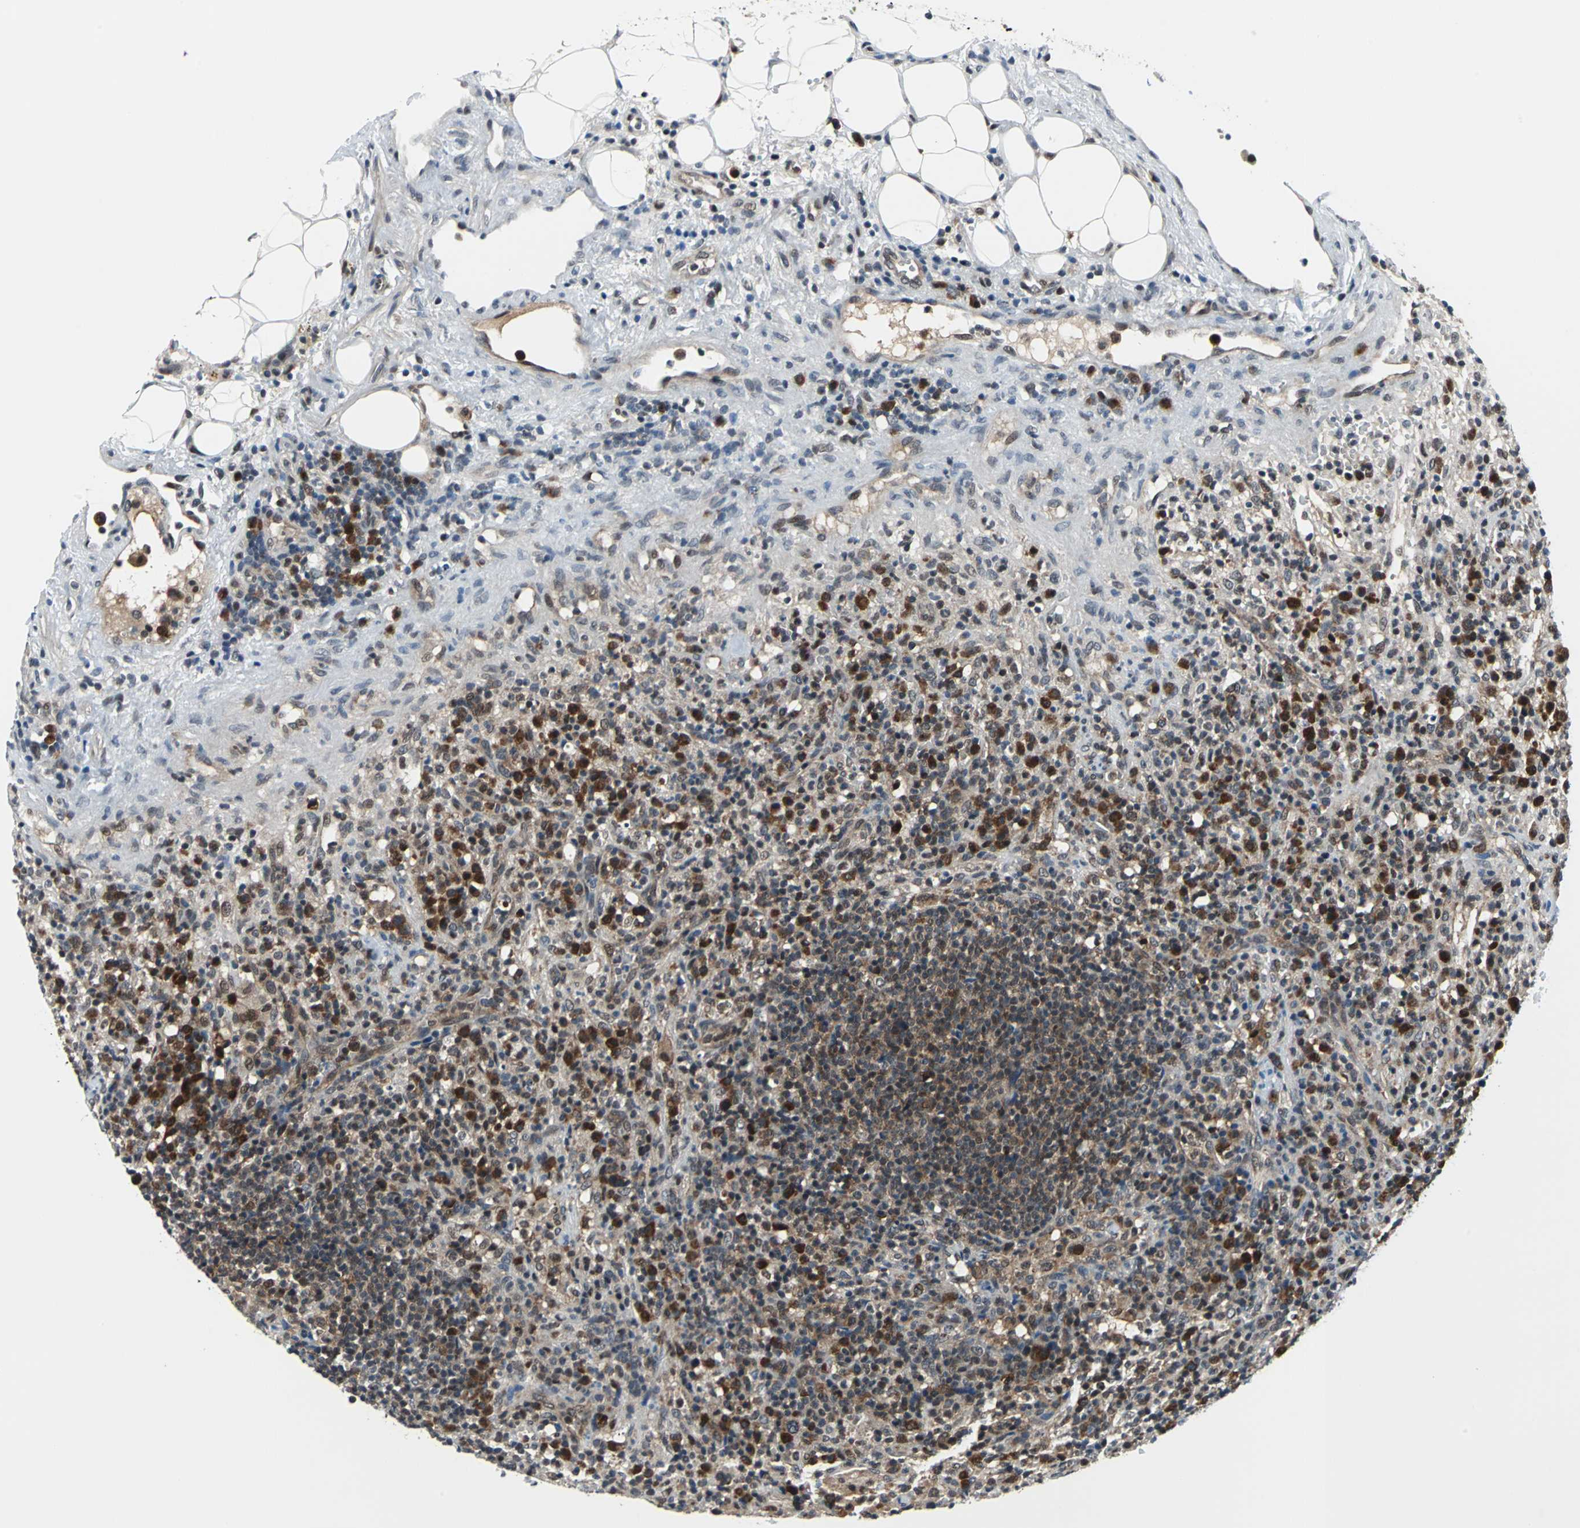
{"staining": {"intensity": "moderate", "quantity": ">75%", "location": "cytoplasmic/membranous,nuclear"}, "tissue": "lymphoma", "cell_type": "Tumor cells", "image_type": "cancer", "snomed": [{"axis": "morphology", "description": "Hodgkin's disease, NOS"}, {"axis": "topography", "description": "Lymph node"}], "caption": "A brown stain shows moderate cytoplasmic/membranous and nuclear positivity of a protein in human Hodgkin's disease tumor cells.", "gene": "POLR3K", "patient": {"sex": "male", "age": 65}}